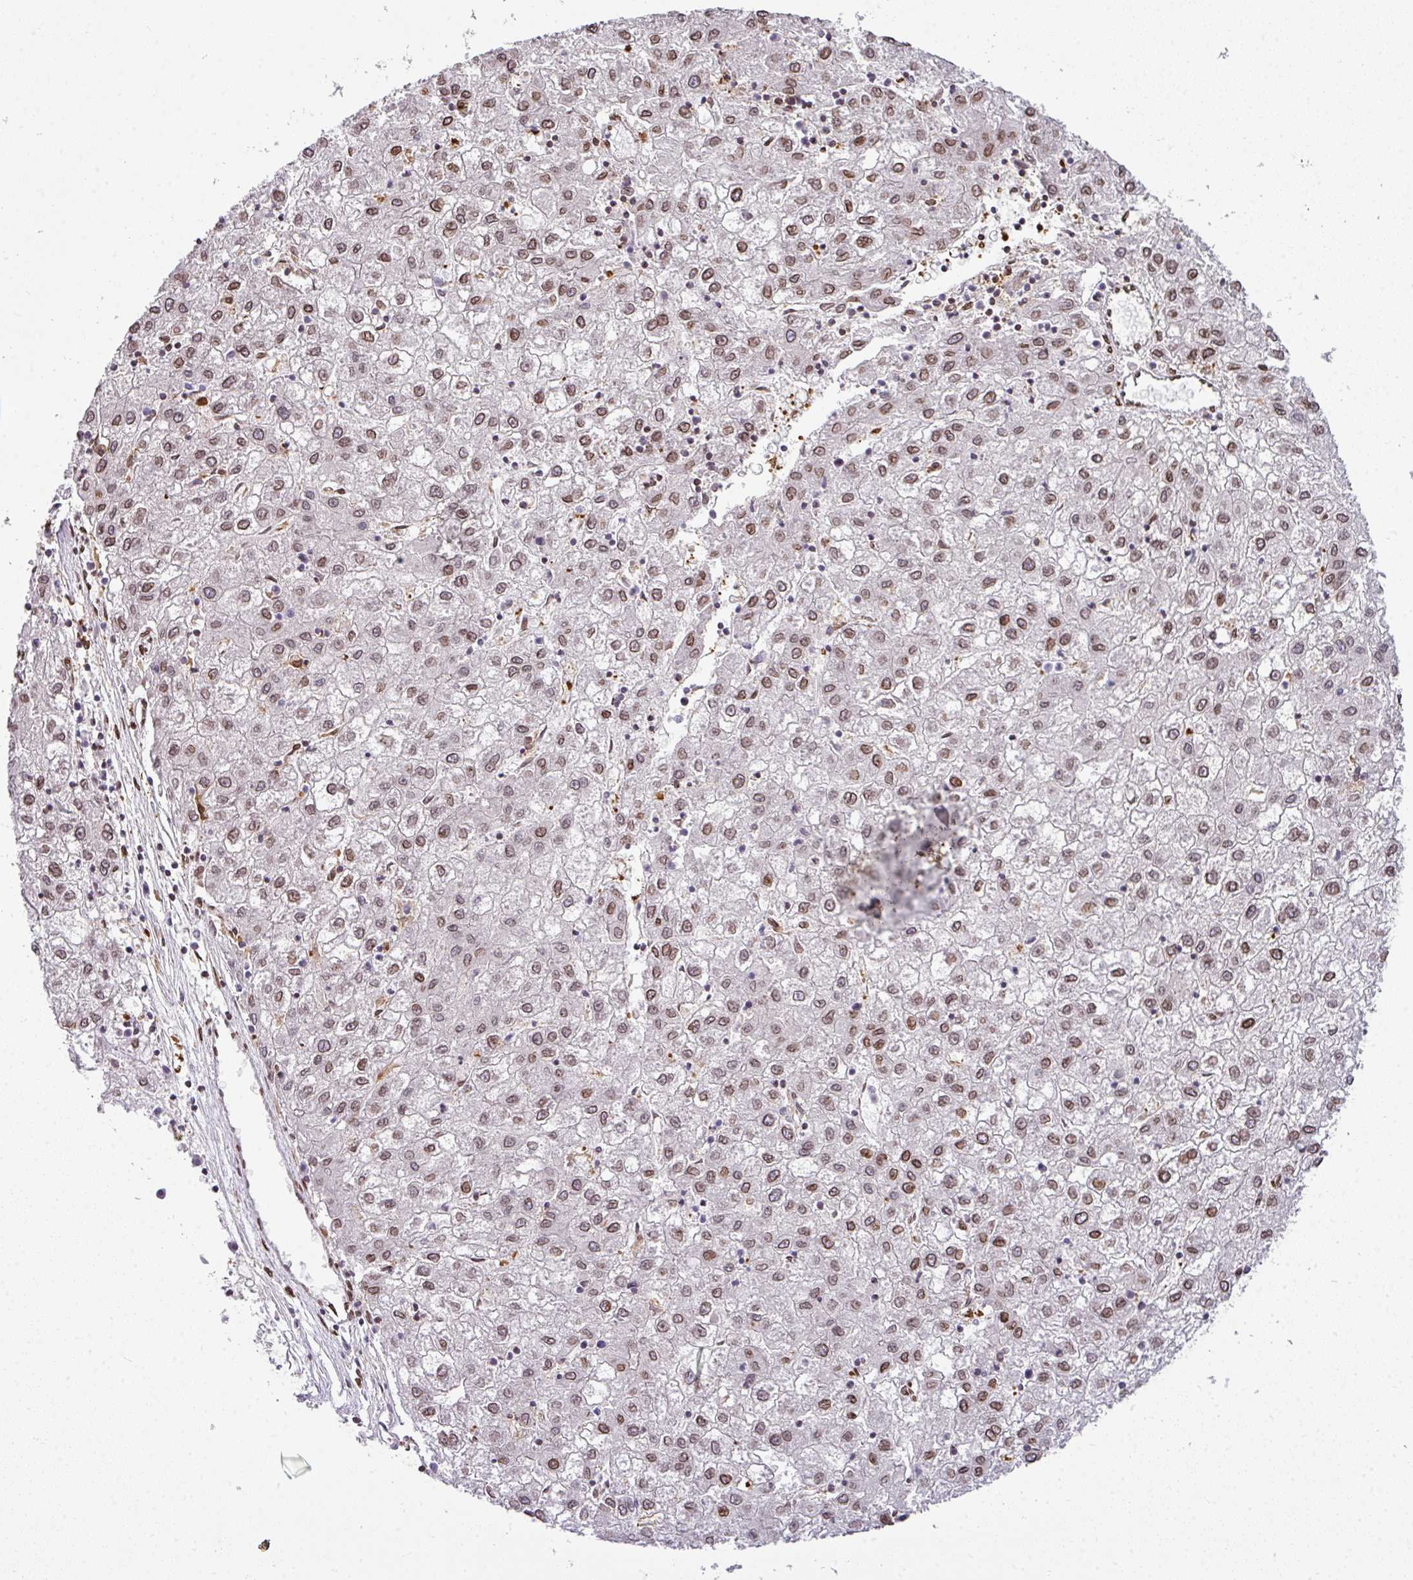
{"staining": {"intensity": "moderate", "quantity": ">75%", "location": "cytoplasmic/membranous,nuclear"}, "tissue": "liver cancer", "cell_type": "Tumor cells", "image_type": "cancer", "snomed": [{"axis": "morphology", "description": "Carcinoma, Hepatocellular, NOS"}, {"axis": "topography", "description": "Liver"}], "caption": "Liver hepatocellular carcinoma stained with DAB IHC reveals medium levels of moderate cytoplasmic/membranous and nuclear positivity in about >75% of tumor cells.", "gene": "PLK1", "patient": {"sex": "male", "age": 72}}